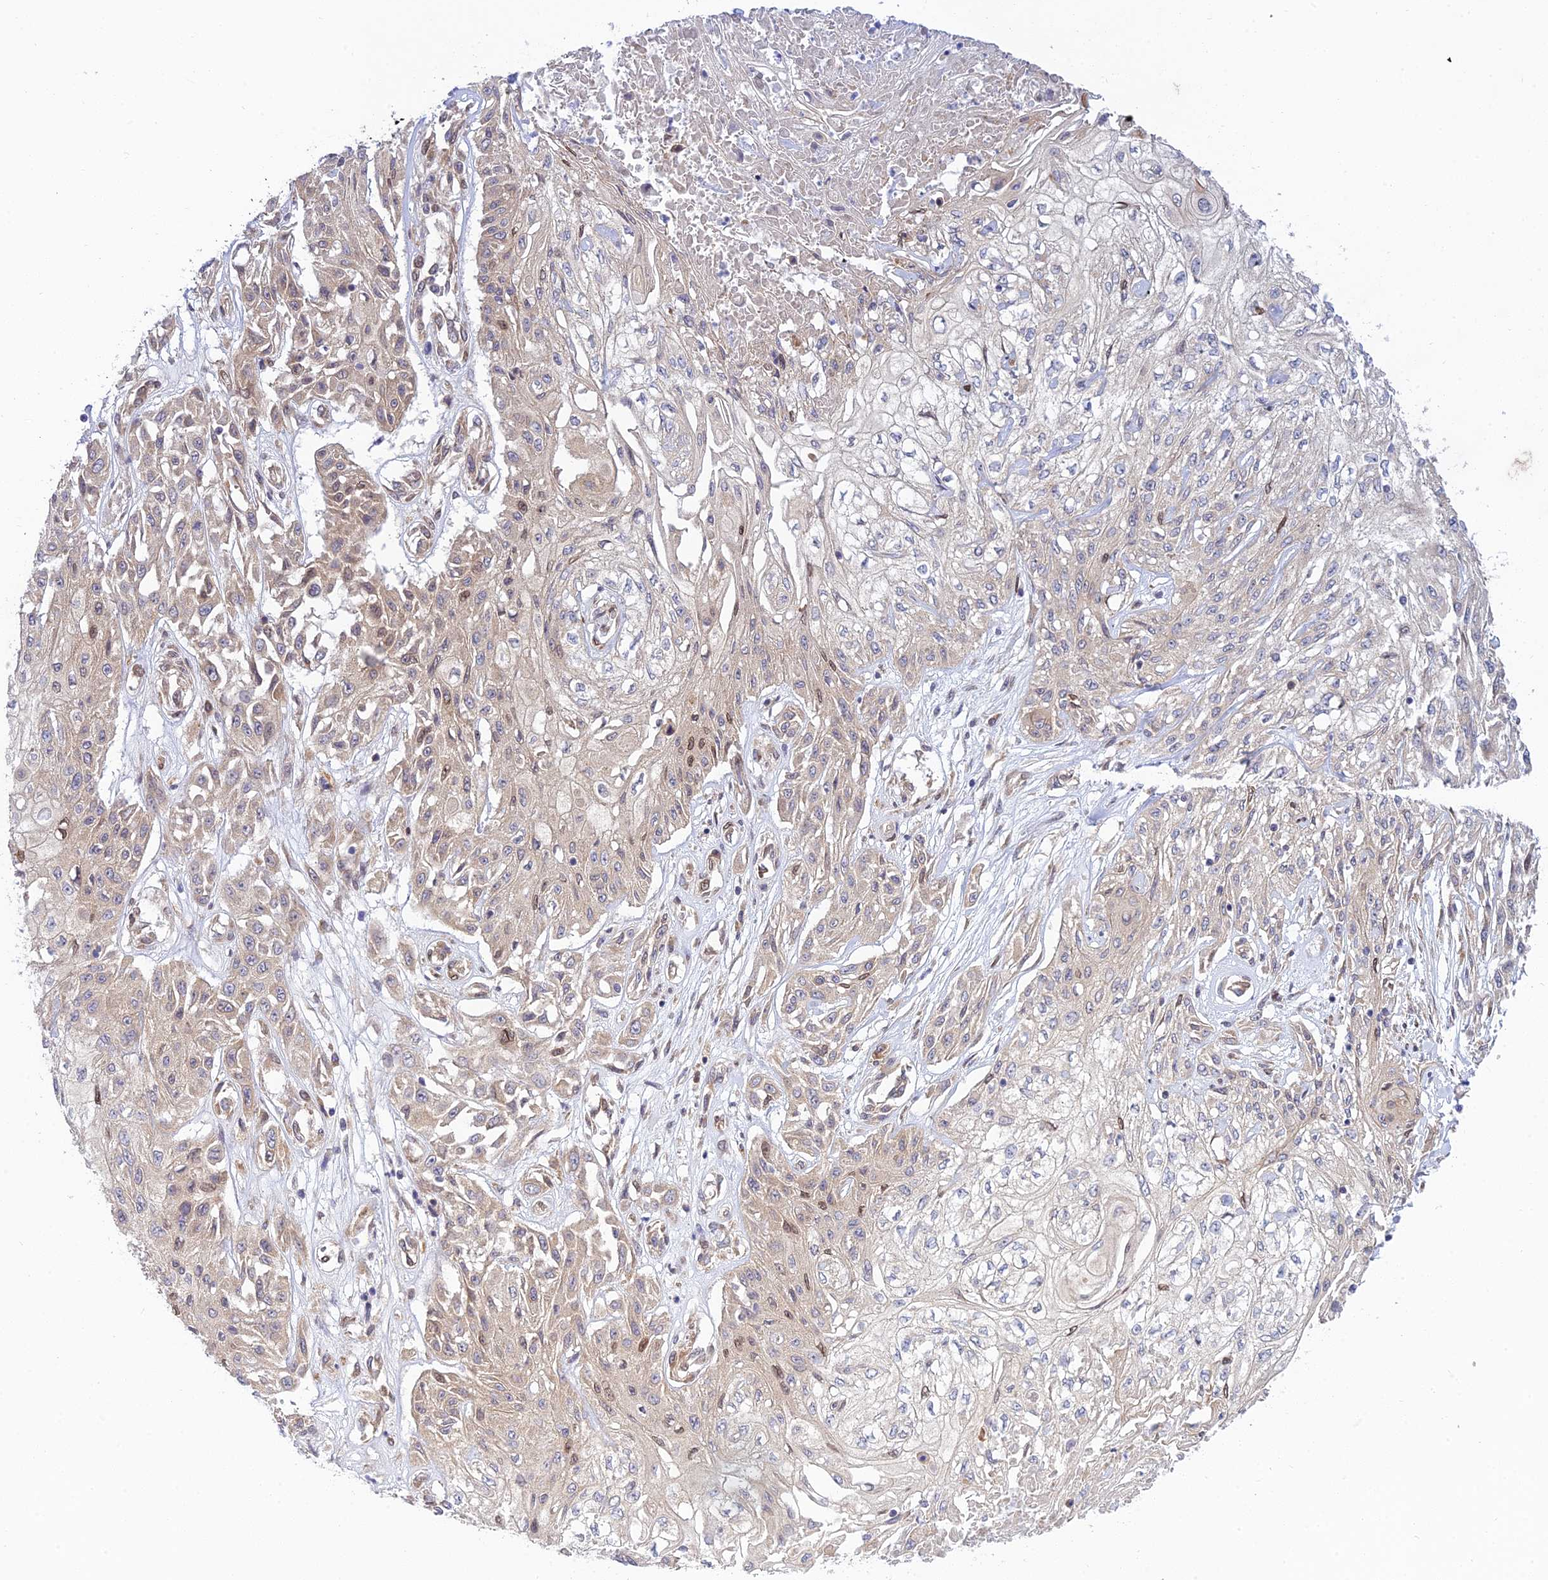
{"staining": {"intensity": "moderate", "quantity": "<25%", "location": "nuclear"}, "tissue": "skin cancer", "cell_type": "Tumor cells", "image_type": "cancer", "snomed": [{"axis": "morphology", "description": "Squamous cell carcinoma, NOS"}, {"axis": "morphology", "description": "Squamous cell carcinoma, metastatic, NOS"}, {"axis": "topography", "description": "Skin"}, {"axis": "topography", "description": "Lymph node"}], "caption": "A brown stain shows moderate nuclear expression of a protein in human metastatic squamous cell carcinoma (skin) tumor cells. (IHC, brightfield microscopy, high magnification).", "gene": "SKIC8", "patient": {"sex": "male", "age": 75}}